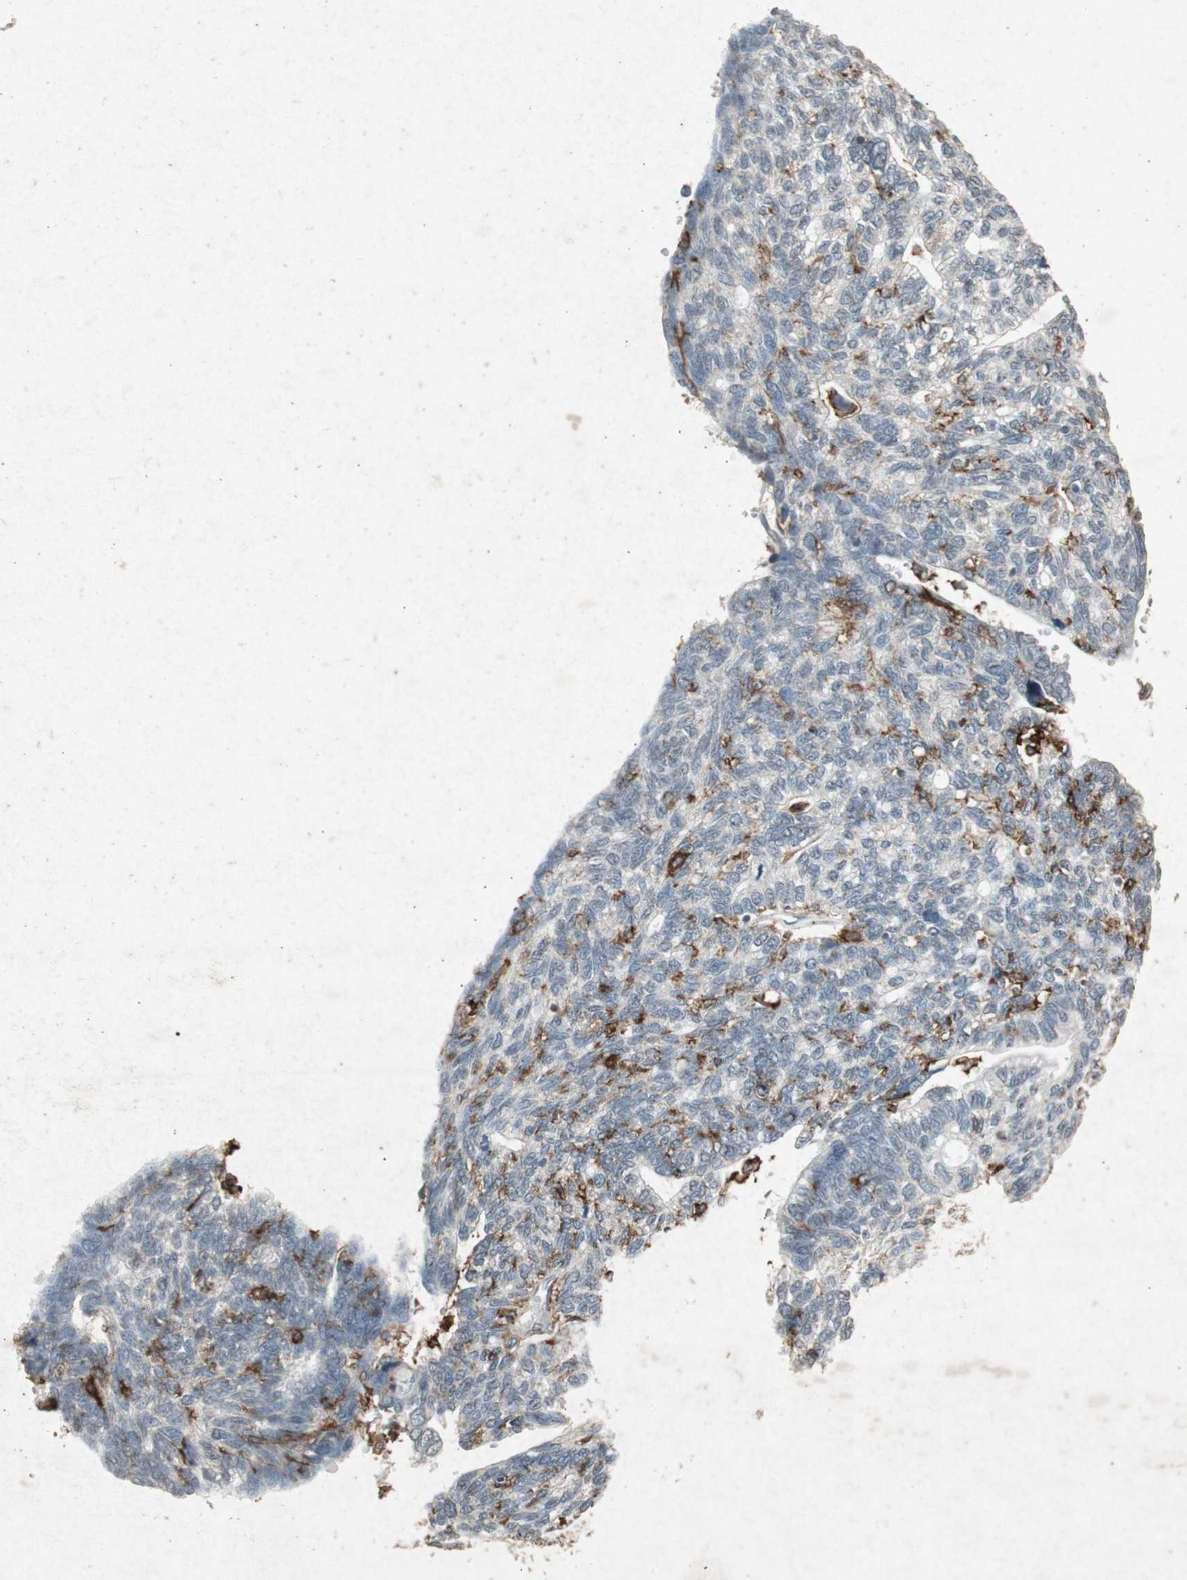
{"staining": {"intensity": "negative", "quantity": "none", "location": "none"}, "tissue": "ovarian cancer", "cell_type": "Tumor cells", "image_type": "cancer", "snomed": [{"axis": "morphology", "description": "Cystadenocarcinoma, serous, NOS"}, {"axis": "topography", "description": "Ovary"}], "caption": "There is no significant expression in tumor cells of ovarian serous cystadenocarcinoma. (DAB (3,3'-diaminobenzidine) immunohistochemistry (IHC) with hematoxylin counter stain).", "gene": "TYROBP", "patient": {"sex": "female", "age": 79}}